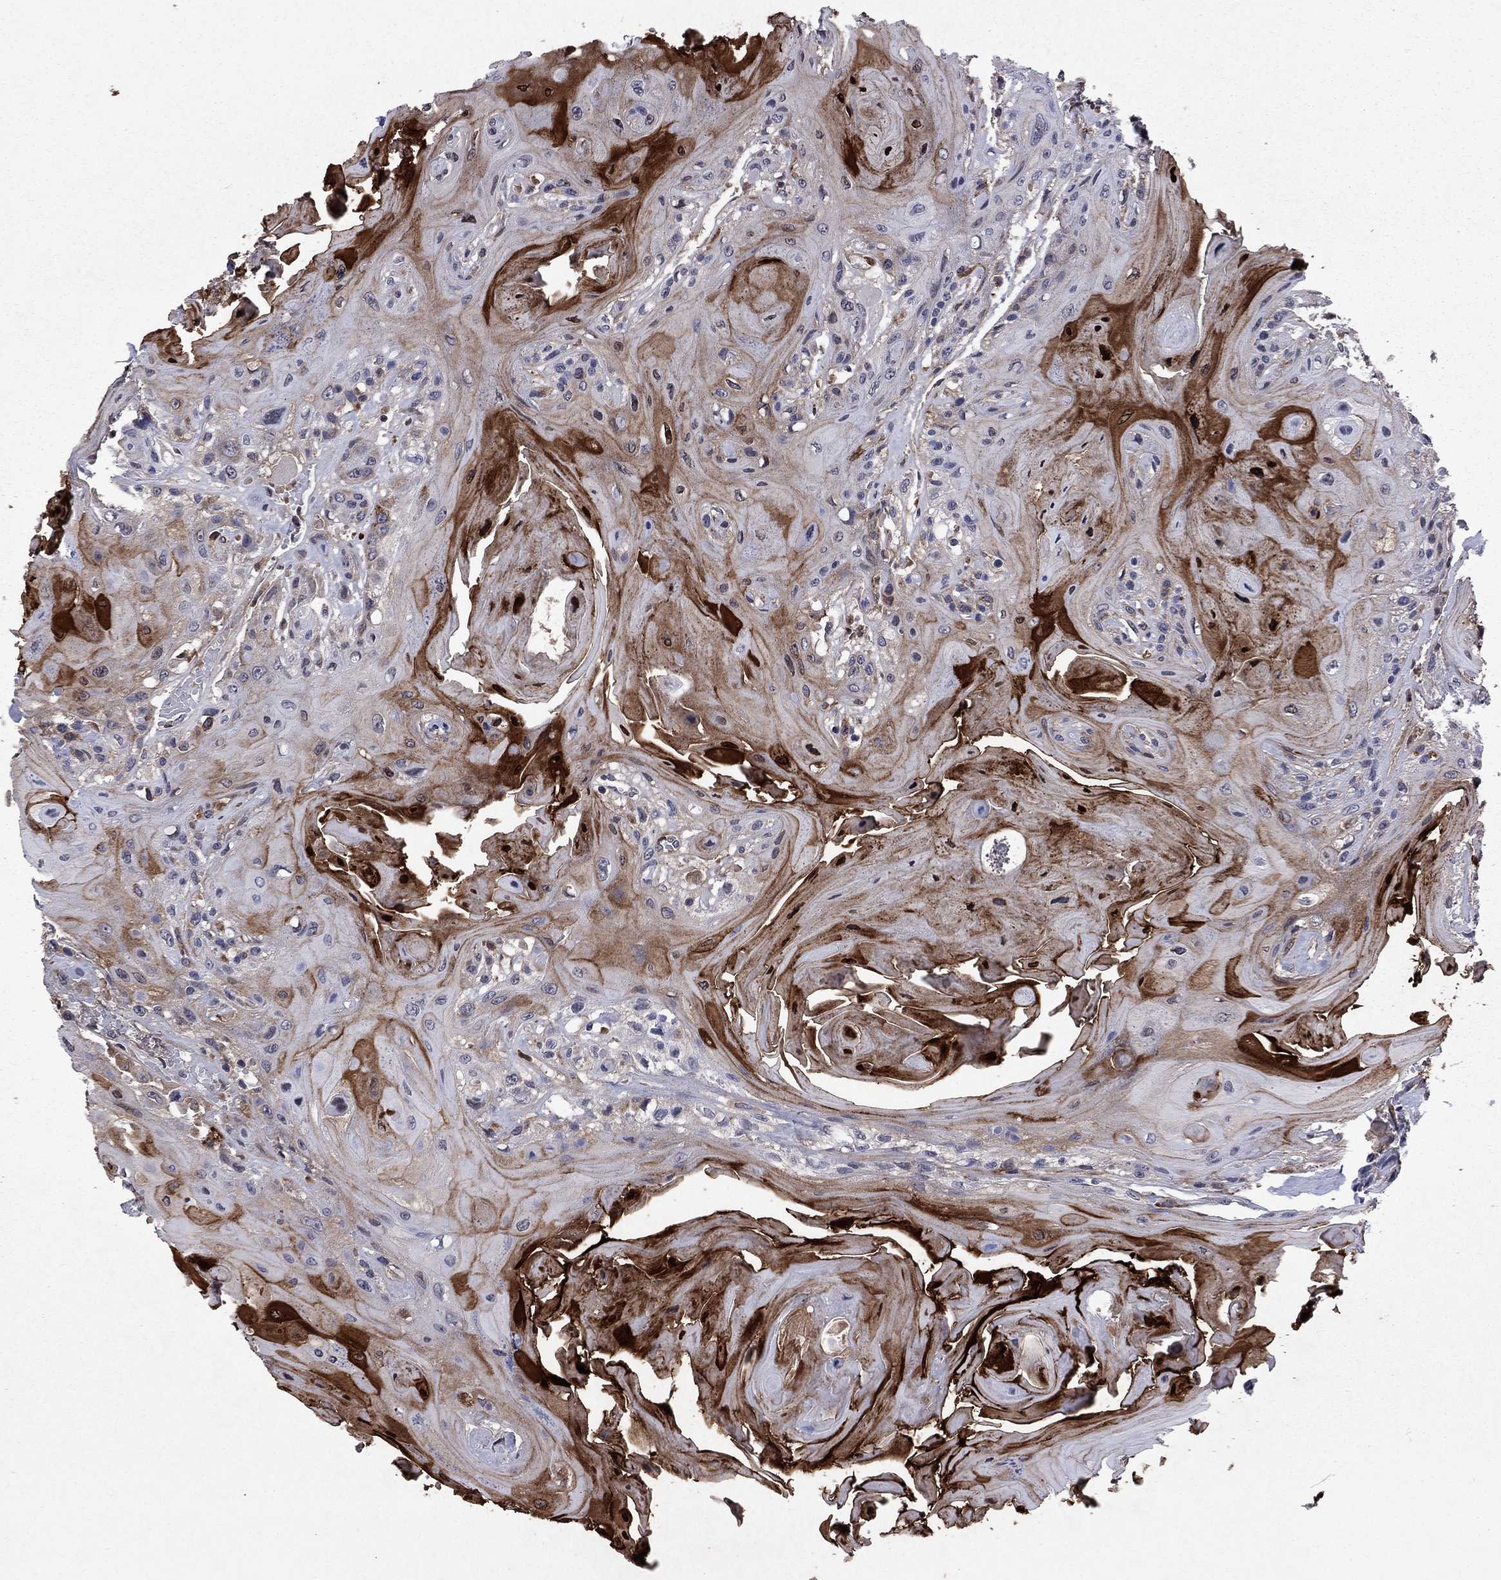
{"staining": {"intensity": "strong", "quantity": "25%-75%", "location": "cytoplasmic/membranous"}, "tissue": "head and neck cancer", "cell_type": "Tumor cells", "image_type": "cancer", "snomed": [{"axis": "morphology", "description": "Squamous cell carcinoma, NOS"}, {"axis": "topography", "description": "Head-Neck"}], "caption": "Immunohistochemical staining of human head and neck cancer (squamous cell carcinoma) demonstrates high levels of strong cytoplasmic/membranous staining in approximately 25%-75% of tumor cells.", "gene": "ECM1", "patient": {"sex": "female", "age": 59}}